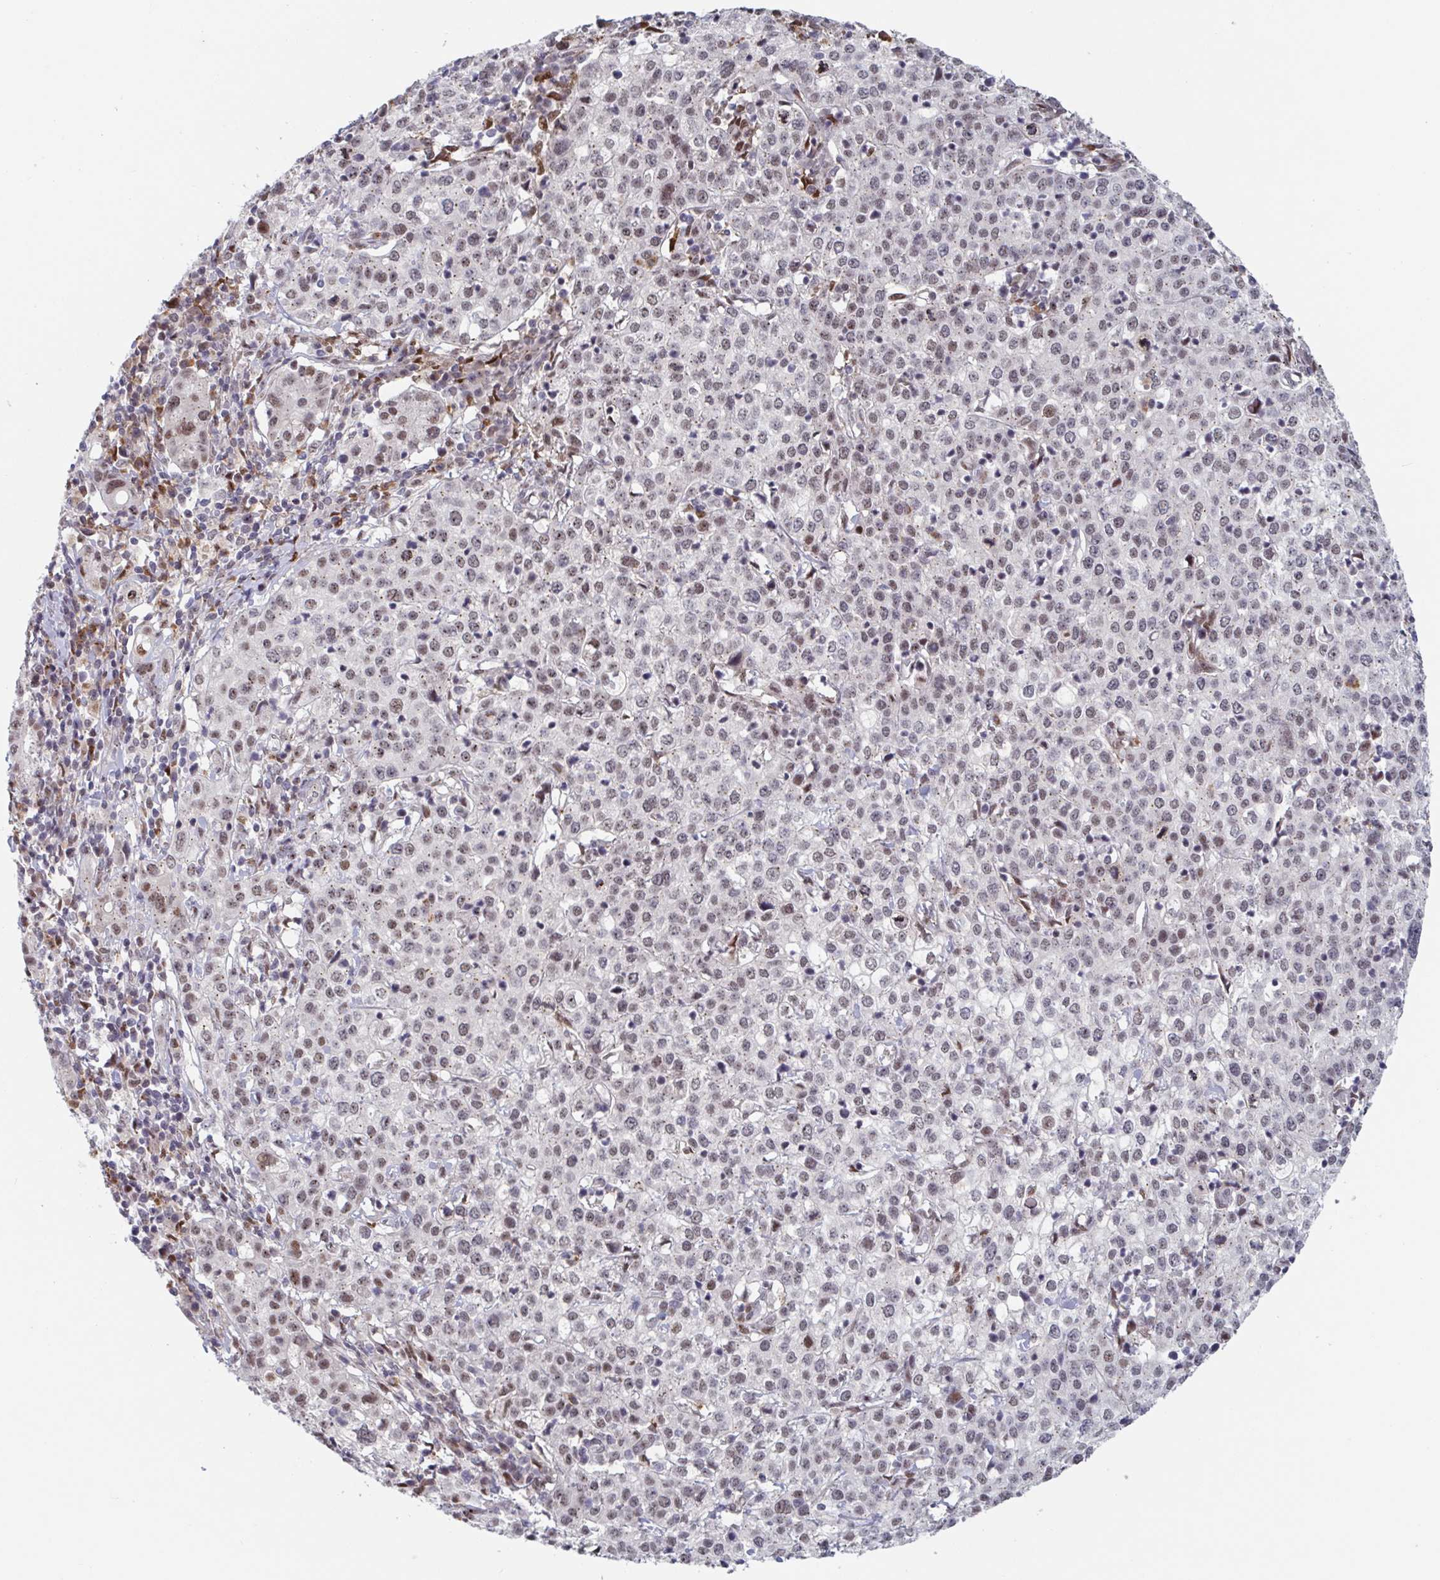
{"staining": {"intensity": "moderate", "quantity": "25%-75%", "location": "nuclear"}, "tissue": "cervical cancer", "cell_type": "Tumor cells", "image_type": "cancer", "snomed": [{"axis": "morphology", "description": "Normal tissue, NOS"}, {"axis": "morphology", "description": "Adenocarcinoma, NOS"}, {"axis": "topography", "description": "Cervix"}], "caption": "The immunohistochemical stain highlights moderate nuclear staining in tumor cells of cervical adenocarcinoma tissue.", "gene": "RNF212", "patient": {"sex": "female", "age": 44}}